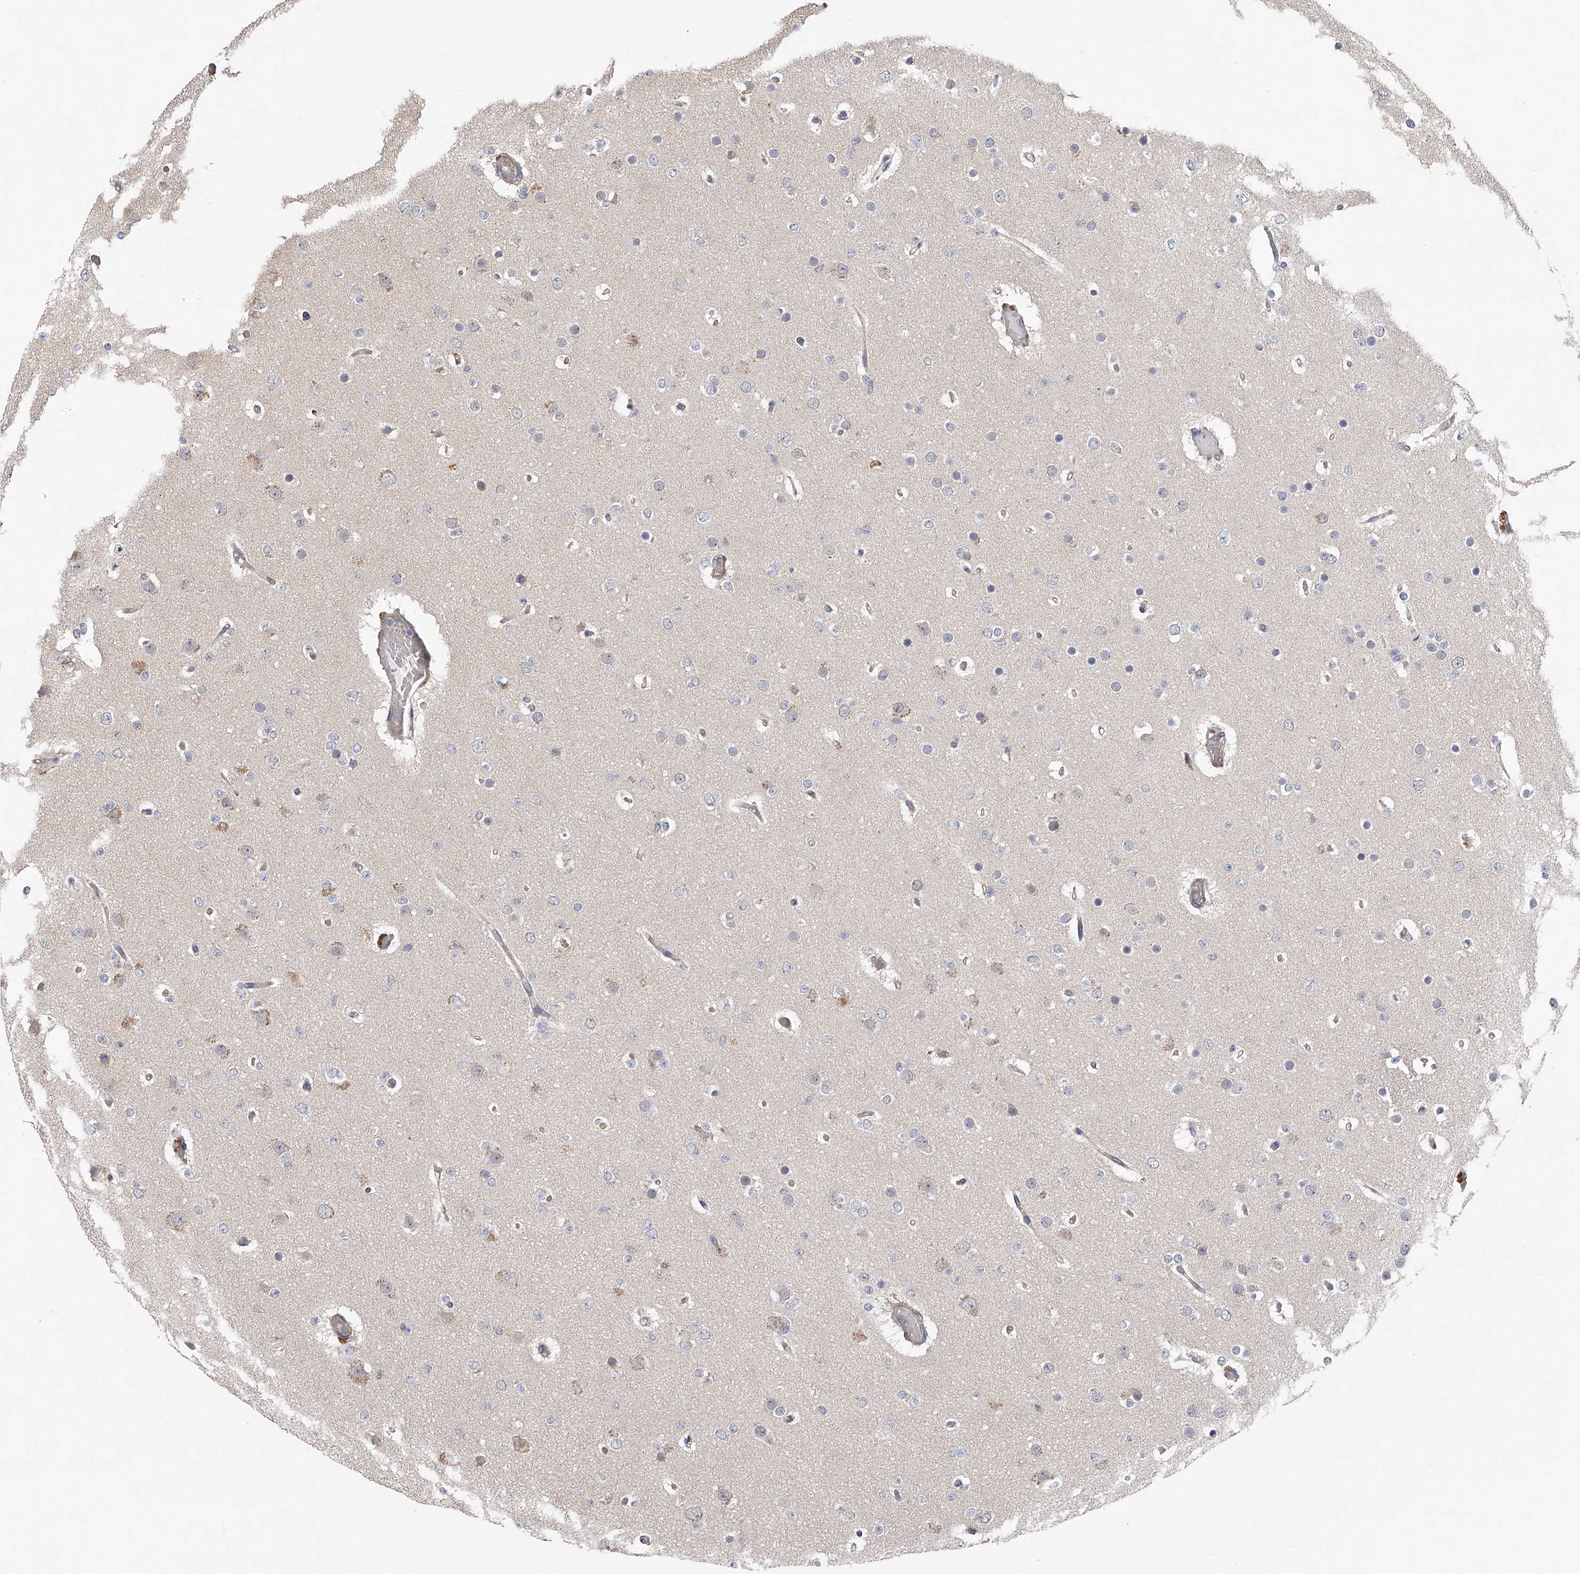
{"staining": {"intensity": "negative", "quantity": "none", "location": "none"}, "tissue": "glioma", "cell_type": "Tumor cells", "image_type": "cancer", "snomed": [{"axis": "morphology", "description": "Glioma, malignant, Low grade"}, {"axis": "topography", "description": "Brain"}], "caption": "There is no significant expression in tumor cells of glioma.", "gene": "CFAP298", "patient": {"sex": "female", "age": 22}}